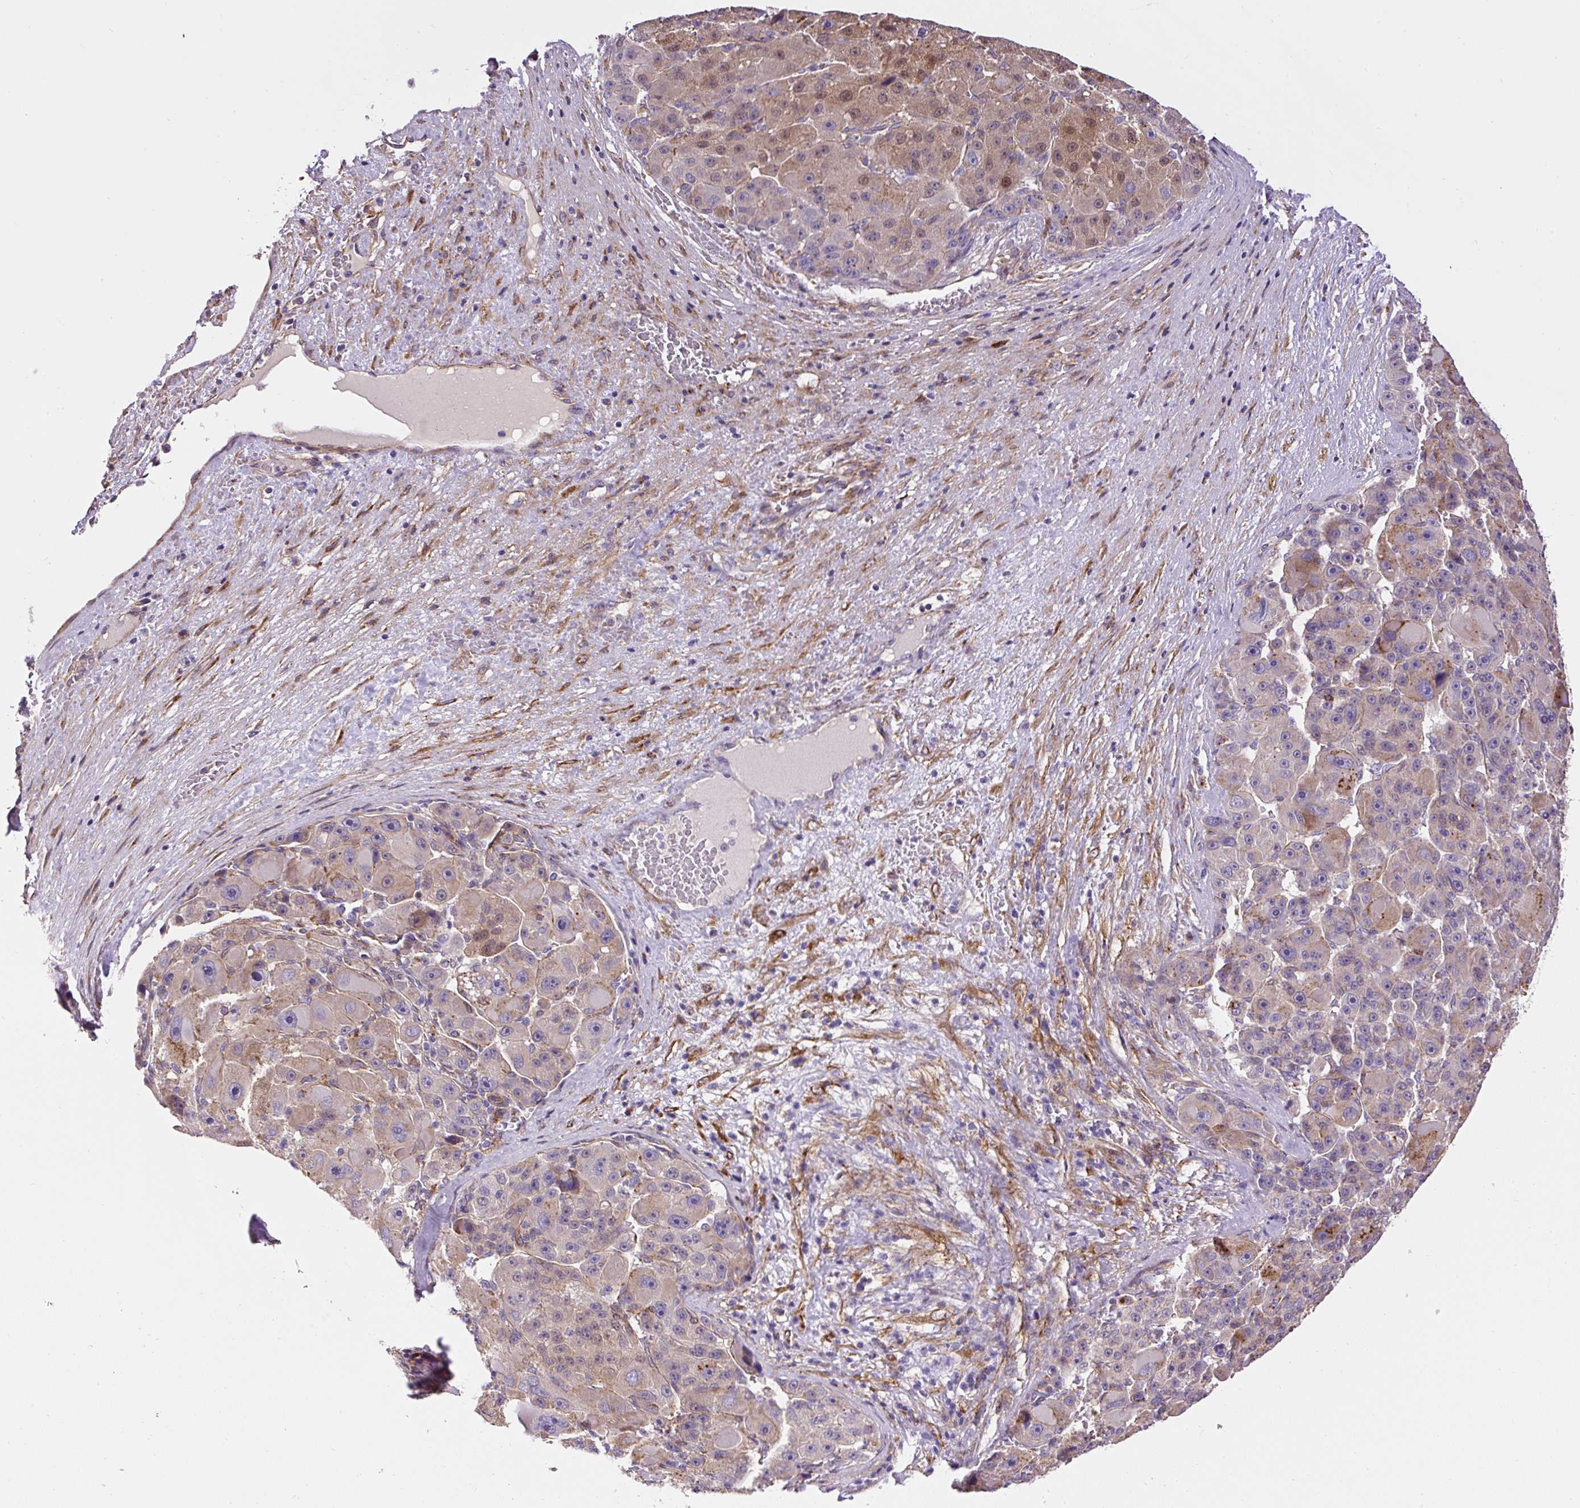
{"staining": {"intensity": "weak", "quantity": "25%-75%", "location": "cytoplasmic/membranous,nuclear"}, "tissue": "liver cancer", "cell_type": "Tumor cells", "image_type": "cancer", "snomed": [{"axis": "morphology", "description": "Carcinoma, Hepatocellular, NOS"}, {"axis": "topography", "description": "Liver"}], "caption": "Liver cancer (hepatocellular carcinoma) stained with a brown dye reveals weak cytoplasmic/membranous and nuclear positive positivity in about 25%-75% of tumor cells.", "gene": "RNF170", "patient": {"sex": "male", "age": 76}}